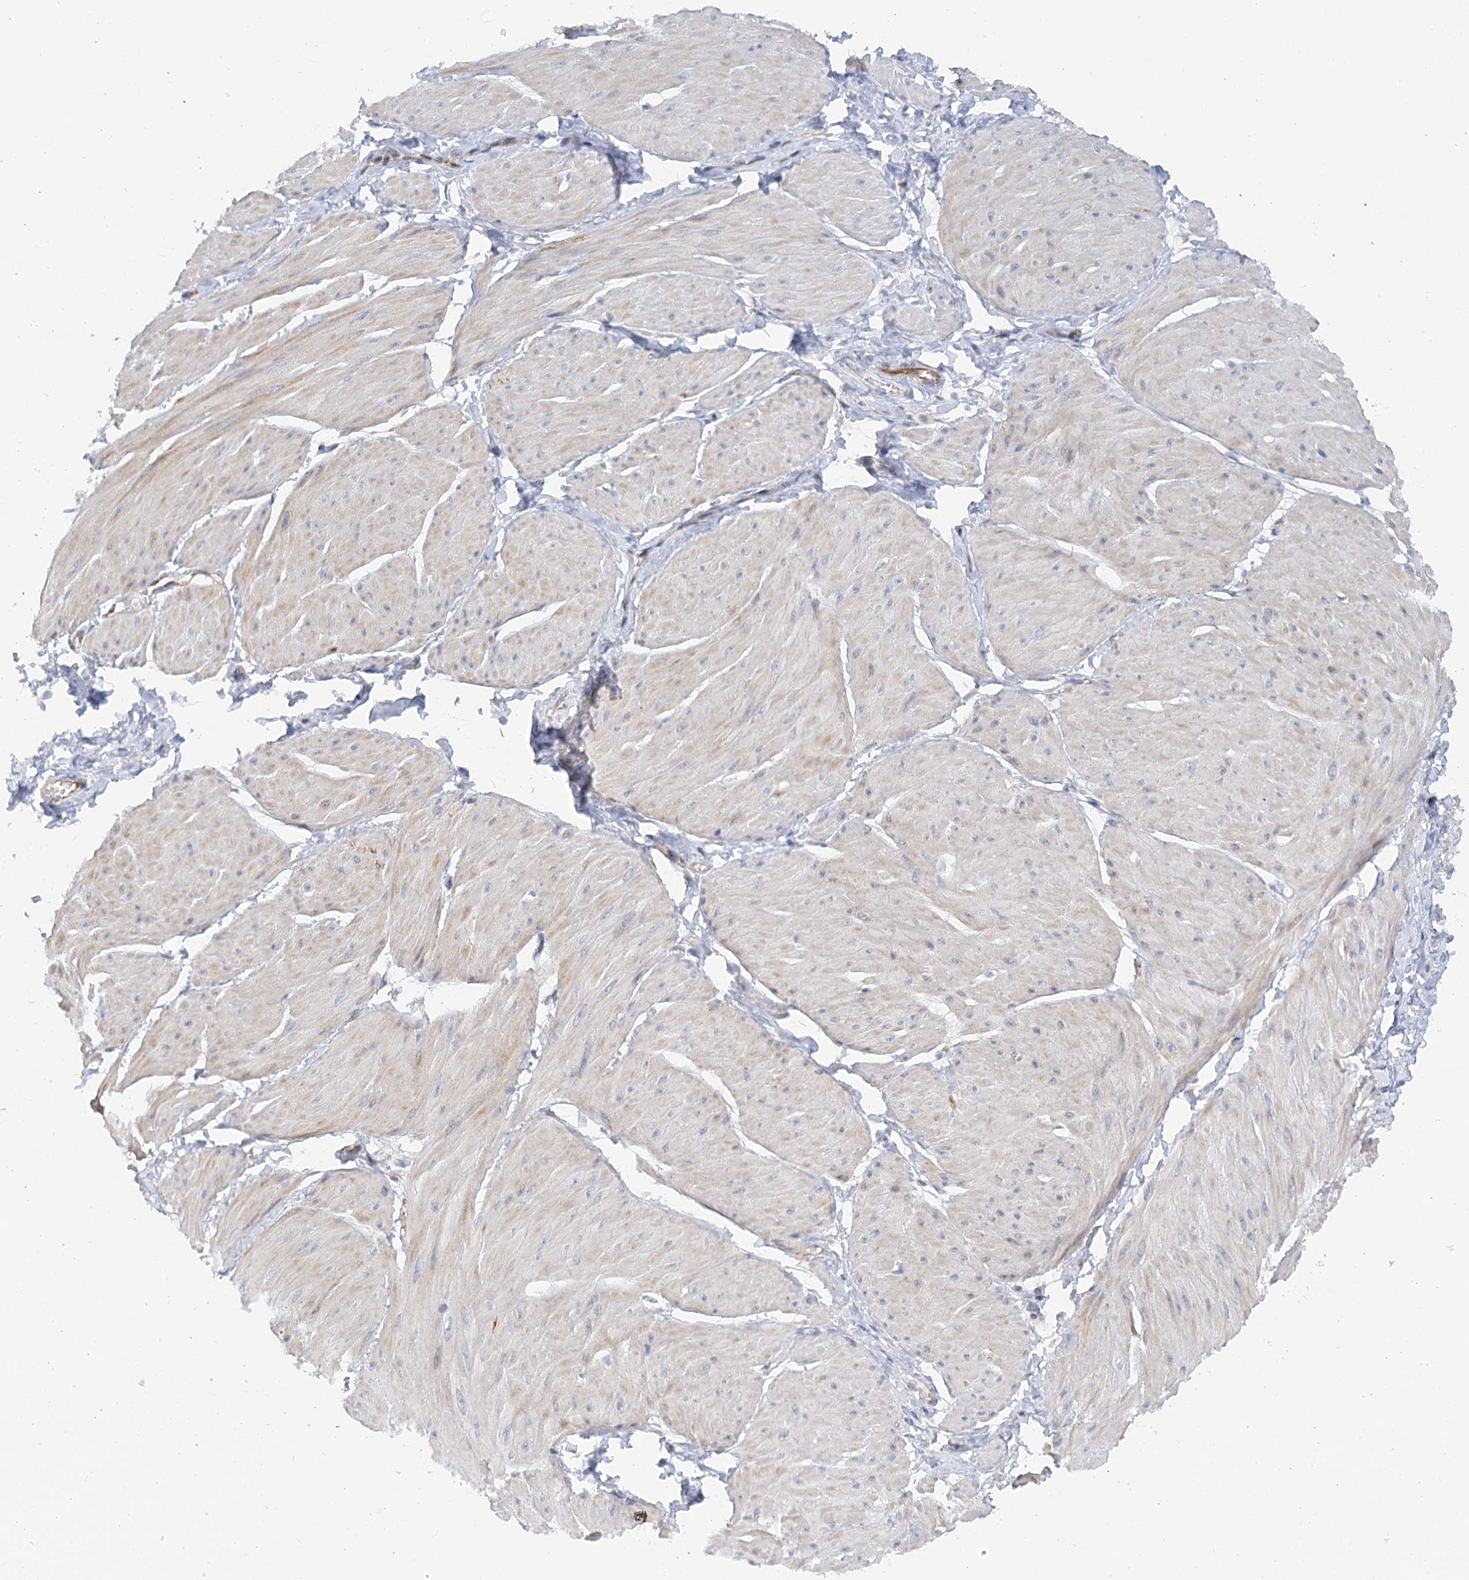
{"staining": {"intensity": "weak", "quantity": "25%-75%", "location": "cytoplasmic/membranous"}, "tissue": "smooth muscle", "cell_type": "Smooth muscle cells", "image_type": "normal", "snomed": [{"axis": "morphology", "description": "Urothelial carcinoma, High grade"}, {"axis": "topography", "description": "Urinary bladder"}], "caption": "Unremarkable smooth muscle displays weak cytoplasmic/membranous expression in approximately 25%-75% of smooth muscle cells.", "gene": "NELL2", "patient": {"sex": "male", "age": 46}}